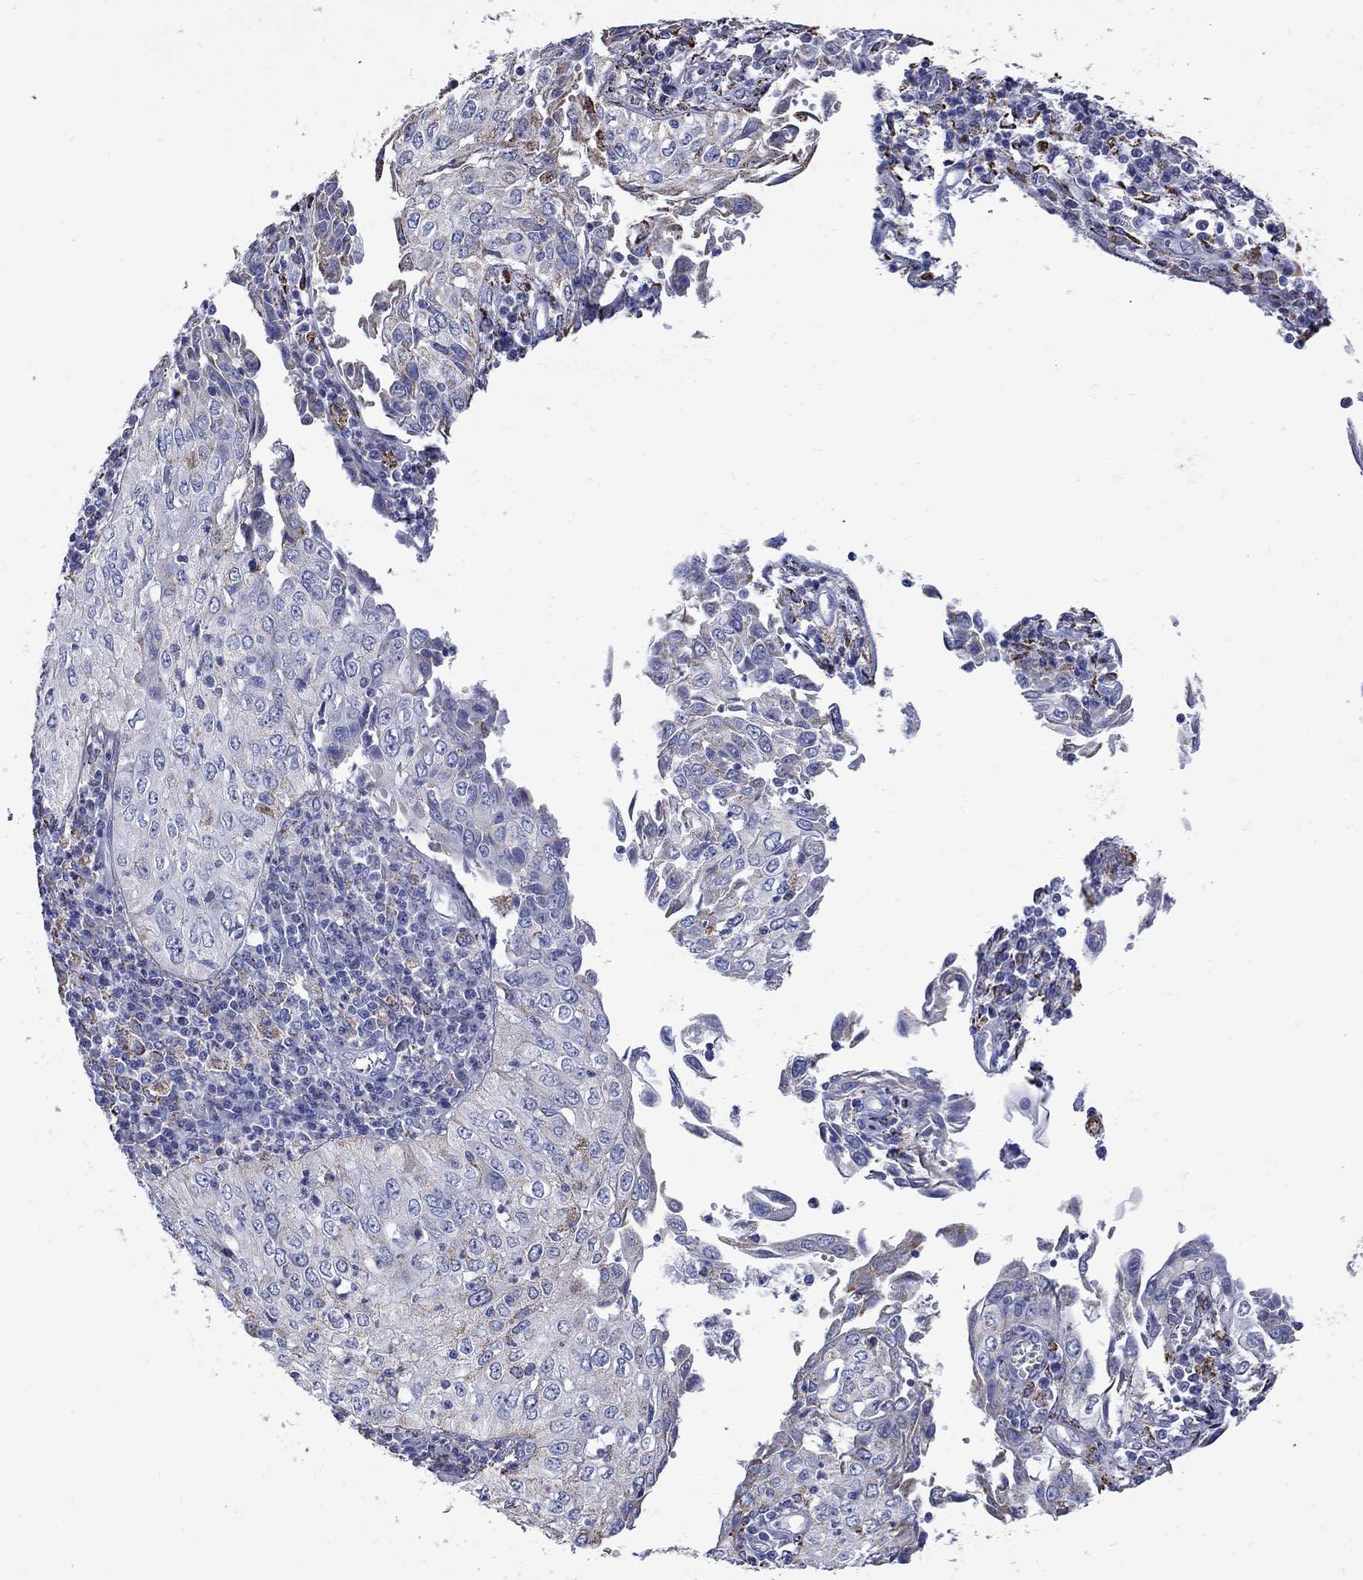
{"staining": {"intensity": "moderate", "quantity": "<25%", "location": "cytoplasmic/membranous"}, "tissue": "cervical cancer", "cell_type": "Tumor cells", "image_type": "cancer", "snomed": [{"axis": "morphology", "description": "Squamous cell carcinoma, NOS"}, {"axis": "topography", "description": "Cervix"}], "caption": "Brown immunohistochemical staining in squamous cell carcinoma (cervical) exhibits moderate cytoplasmic/membranous expression in about <25% of tumor cells.", "gene": "SESTD1", "patient": {"sex": "female", "age": 24}}